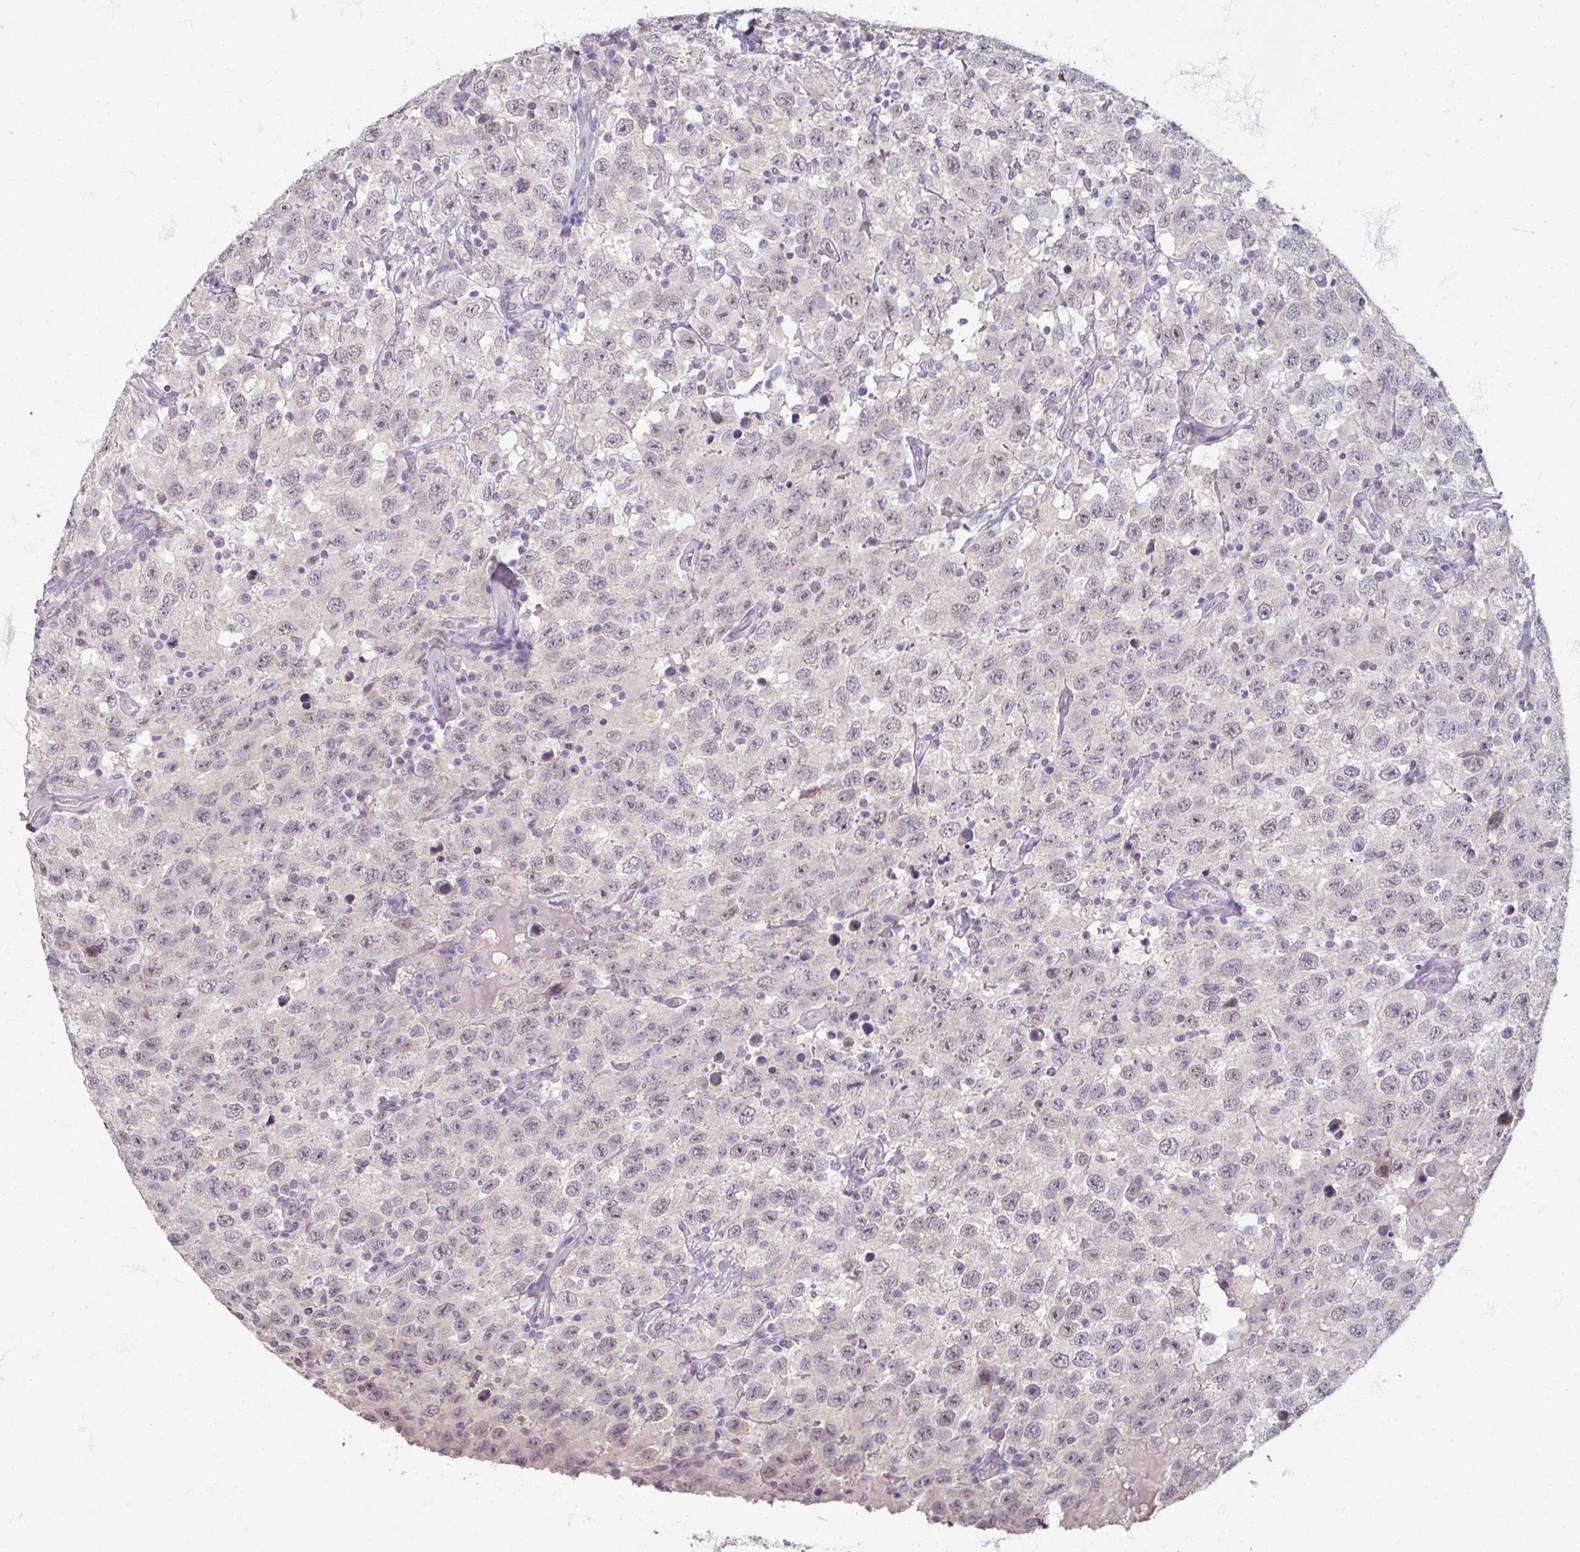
{"staining": {"intensity": "negative", "quantity": "none", "location": "none"}, "tissue": "testis cancer", "cell_type": "Tumor cells", "image_type": "cancer", "snomed": [{"axis": "morphology", "description": "Seminoma, NOS"}, {"axis": "topography", "description": "Testis"}], "caption": "Tumor cells show no significant protein staining in testis cancer (seminoma).", "gene": "SOX11", "patient": {"sex": "male", "age": 41}}